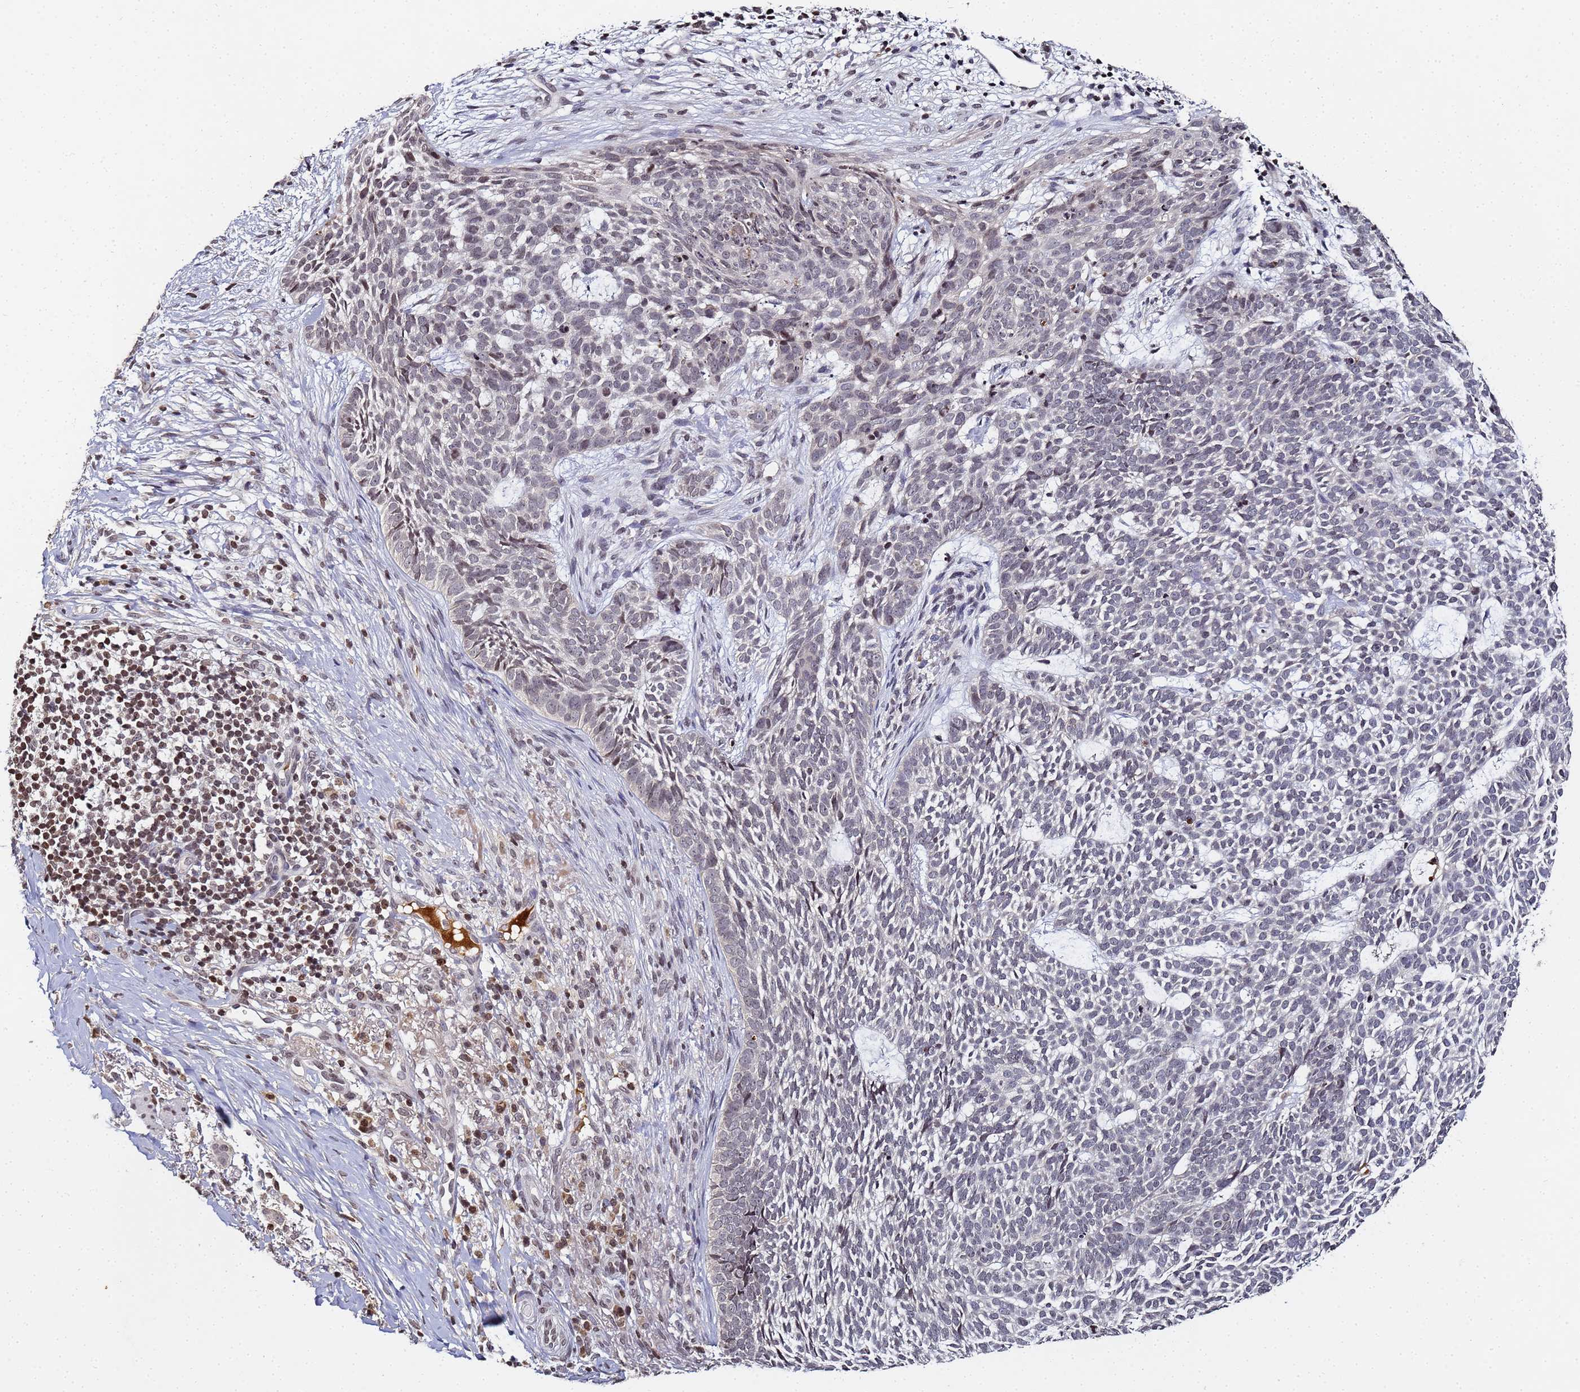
{"staining": {"intensity": "negative", "quantity": "none", "location": "none"}, "tissue": "skin cancer", "cell_type": "Tumor cells", "image_type": "cancer", "snomed": [{"axis": "morphology", "description": "Basal cell carcinoma"}, {"axis": "topography", "description": "Skin"}], "caption": "High magnification brightfield microscopy of basal cell carcinoma (skin) stained with DAB (brown) and counterstained with hematoxylin (blue): tumor cells show no significant expression.", "gene": "FZD4", "patient": {"sex": "female", "age": 78}}